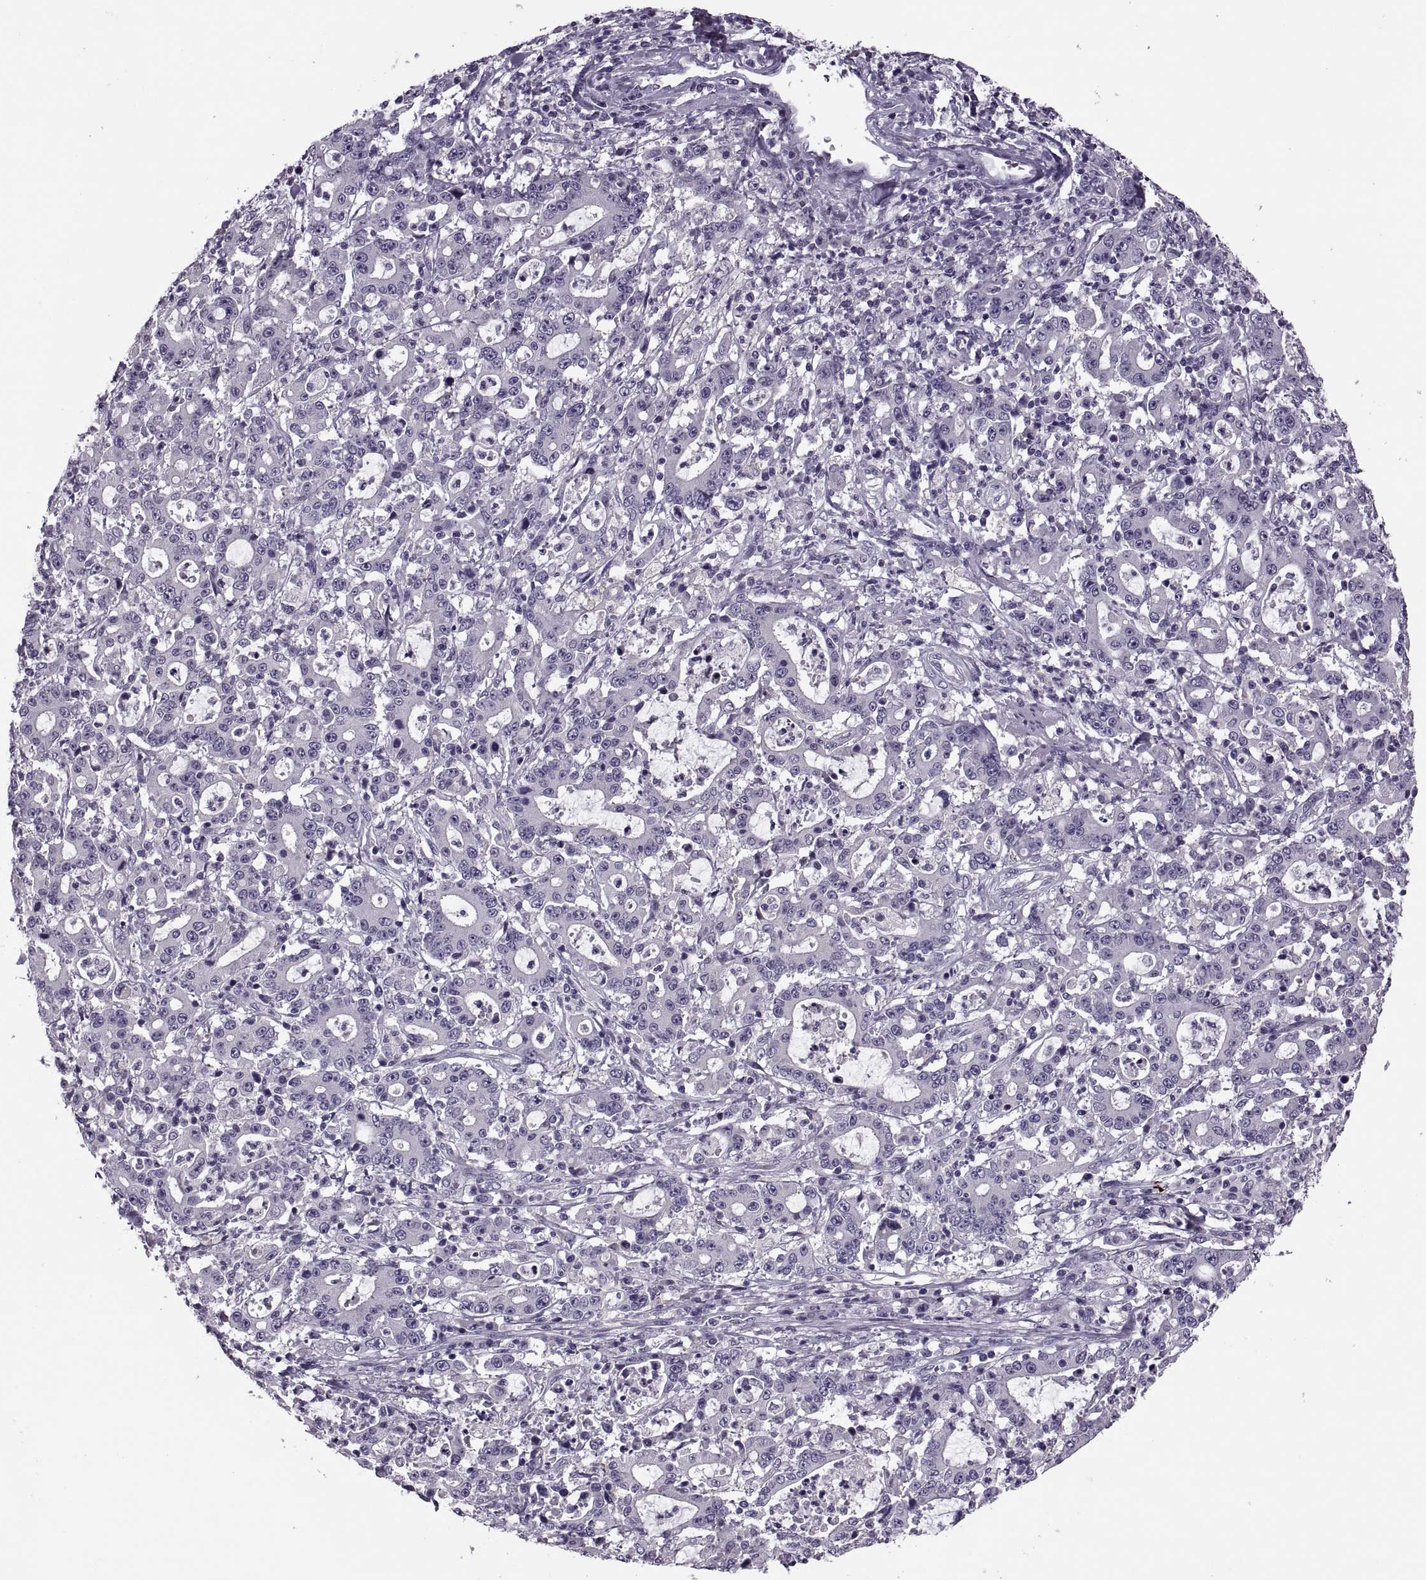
{"staining": {"intensity": "negative", "quantity": "none", "location": "none"}, "tissue": "stomach cancer", "cell_type": "Tumor cells", "image_type": "cancer", "snomed": [{"axis": "morphology", "description": "Adenocarcinoma, NOS"}, {"axis": "topography", "description": "Stomach, upper"}], "caption": "Tumor cells are negative for protein expression in human adenocarcinoma (stomach).", "gene": "PRSS54", "patient": {"sex": "male", "age": 68}}